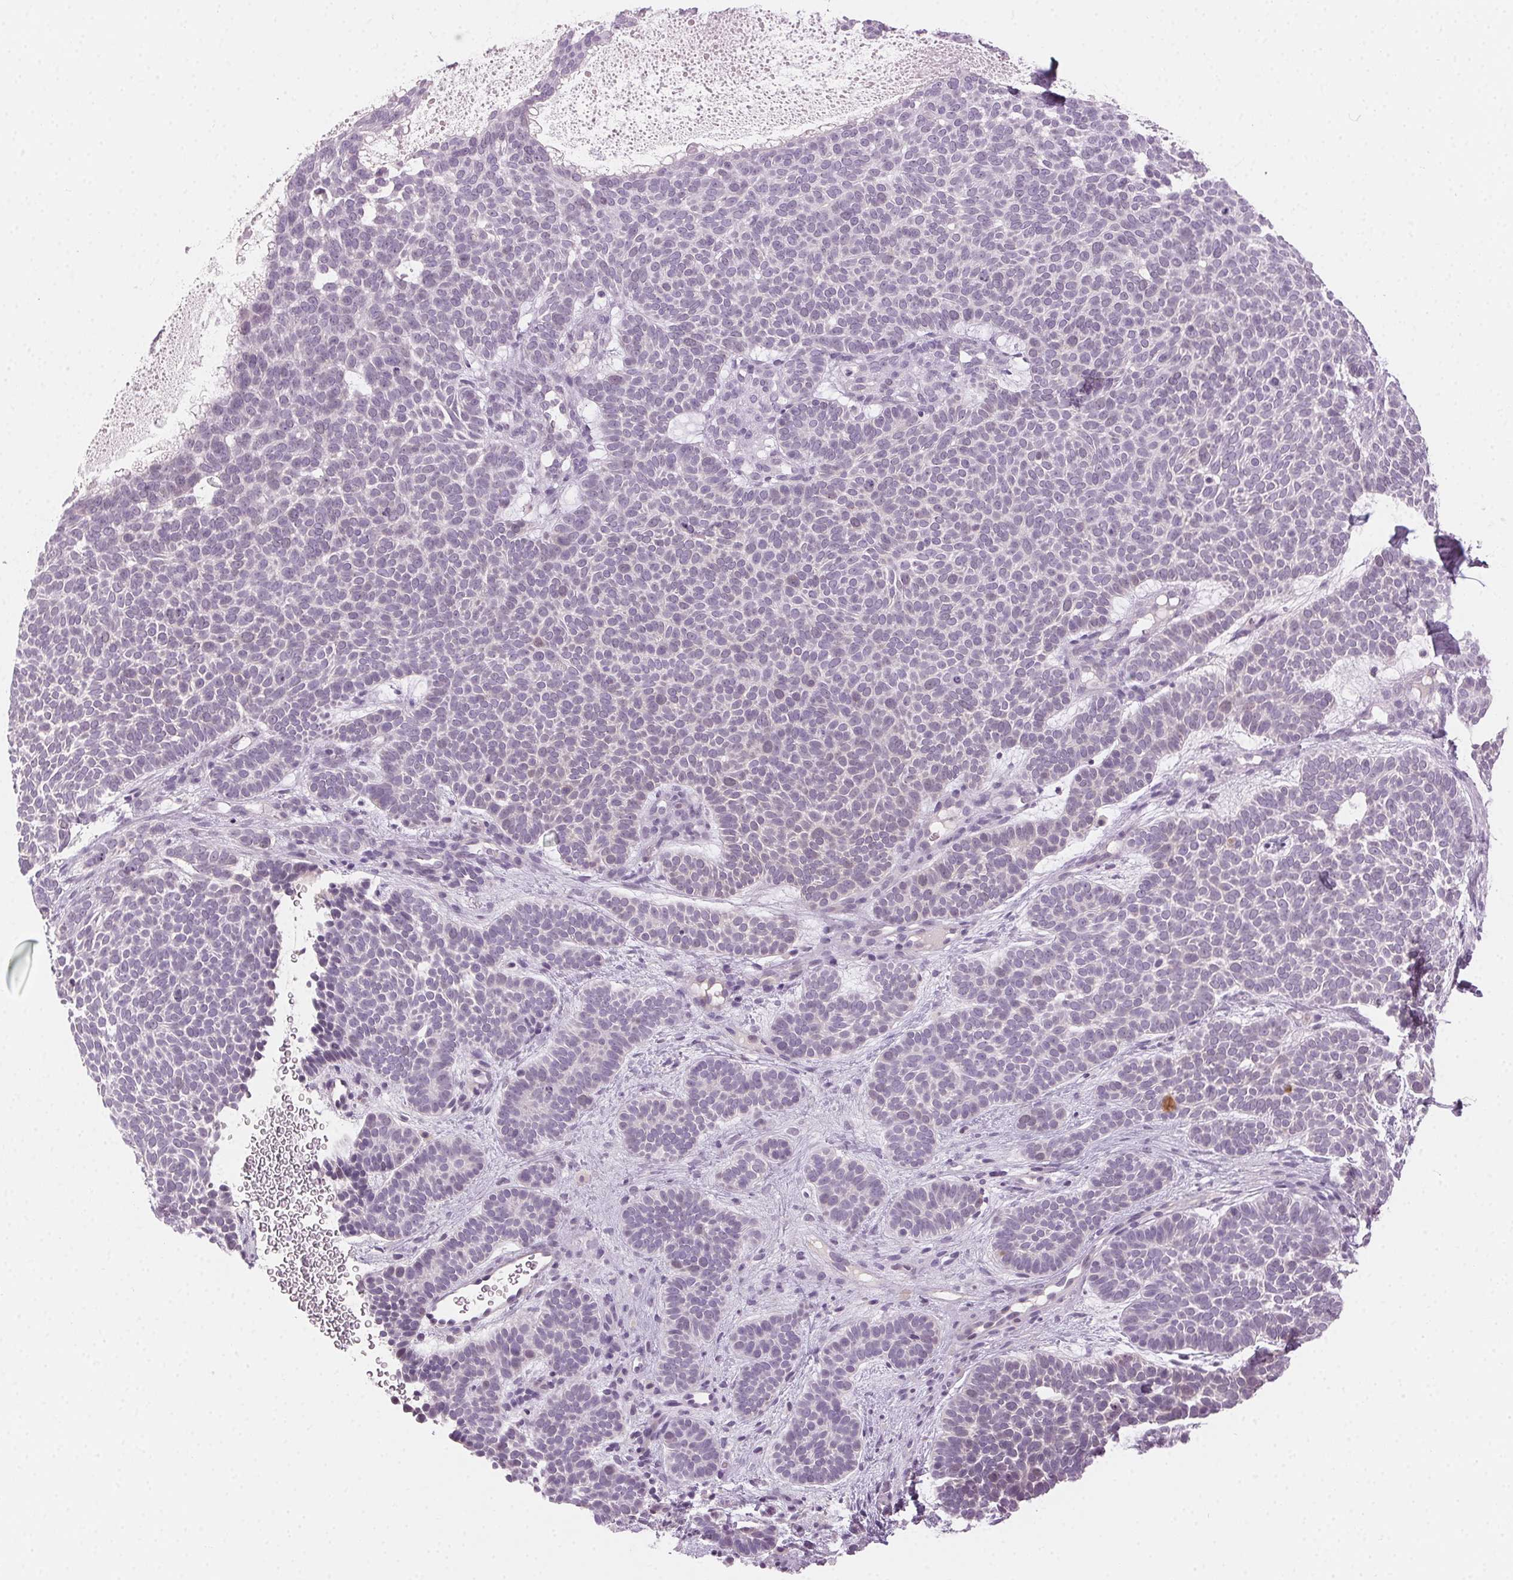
{"staining": {"intensity": "negative", "quantity": "none", "location": "none"}, "tissue": "skin cancer", "cell_type": "Tumor cells", "image_type": "cancer", "snomed": [{"axis": "morphology", "description": "Basal cell carcinoma"}, {"axis": "topography", "description": "Skin"}], "caption": "Immunohistochemical staining of human skin cancer (basal cell carcinoma) displays no significant staining in tumor cells.", "gene": "HSF5", "patient": {"sex": "female", "age": 82}}